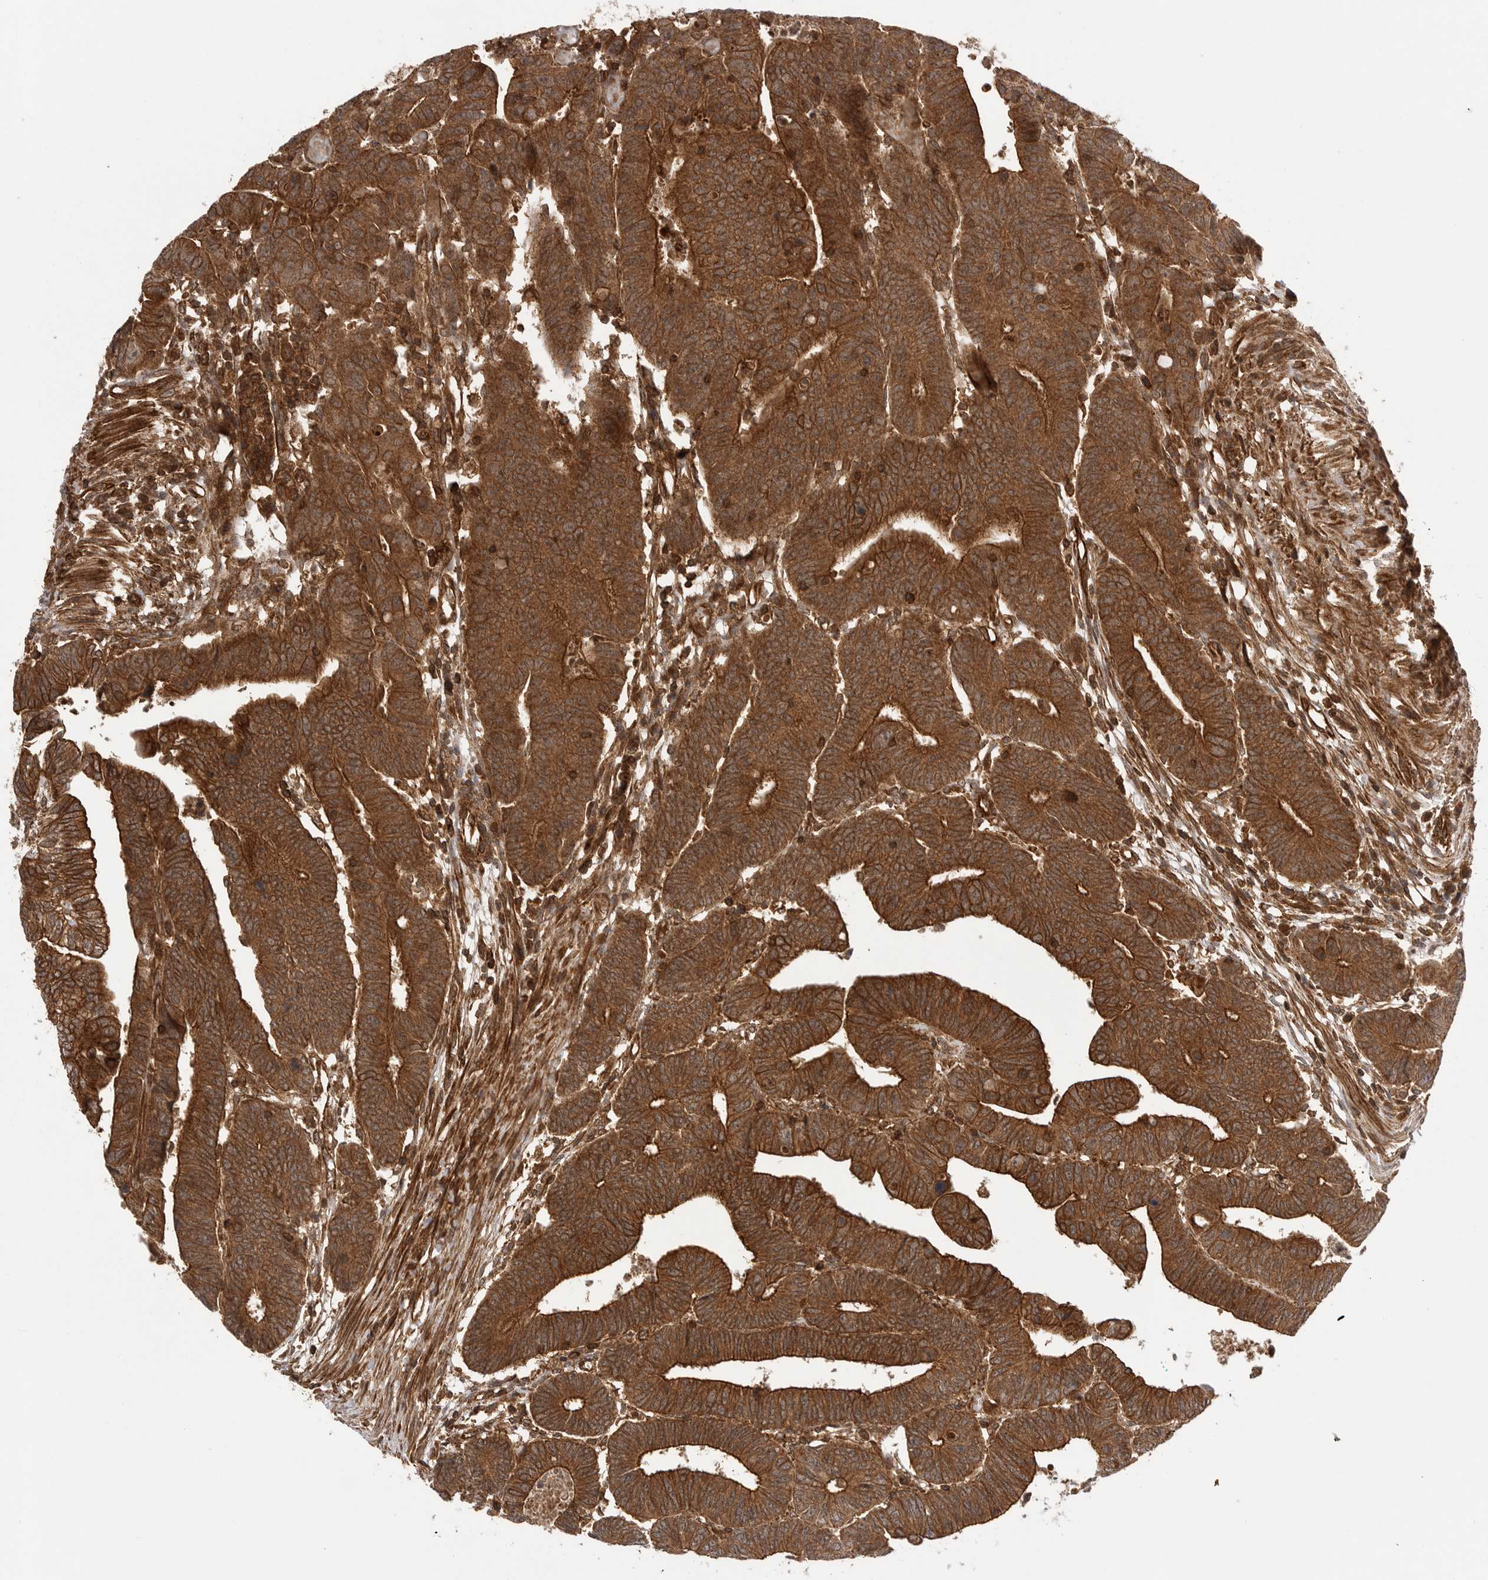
{"staining": {"intensity": "strong", "quantity": ">75%", "location": "cytoplasmic/membranous"}, "tissue": "colorectal cancer", "cell_type": "Tumor cells", "image_type": "cancer", "snomed": [{"axis": "morphology", "description": "Adenocarcinoma, NOS"}, {"axis": "topography", "description": "Rectum"}], "caption": "This histopathology image shows immunohistochemistry (IHC) staining of human colorectal adenocarcinoma, with high strong cytoplasmic/membranous positivity in about >75% of tumor cells.", "gene": "PRDX4", "patient": {"sex": "female", "age": 65}}